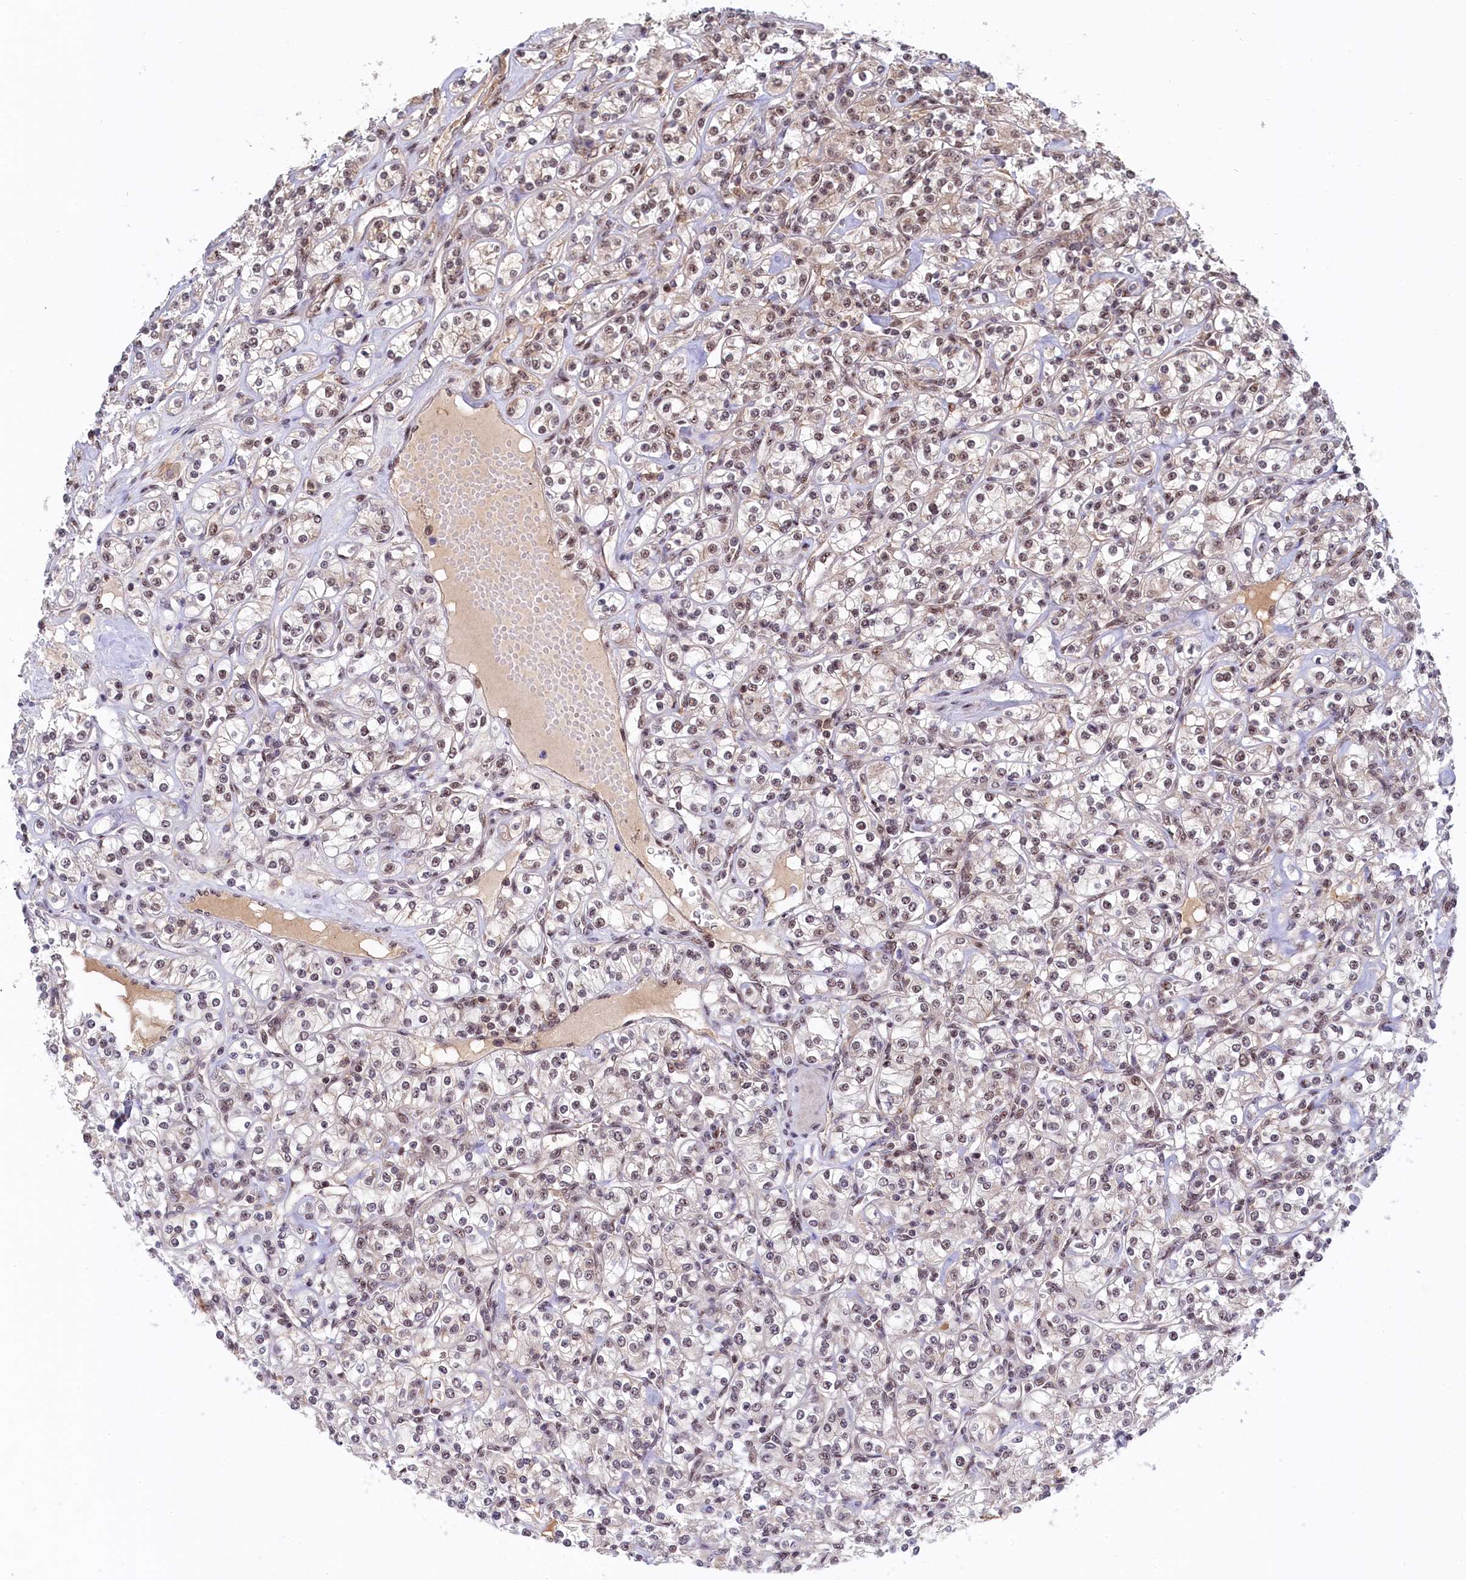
{"staining": {"intensity": "moderate", "quantity": ">75%", "location": "nuclear"}, "tissue": "renal cancer", "cell_type": "Tumor cells", "image_type": "cancer", "snomed": [{"axis": "morphology", "description": "Adenocarcinoma, NOS"}, {"axis": "topography", "description": "Kidney"}], "caption": "Immunohistochemistry (IHC) (DAB (3,3'-diaminobenzidine)) staining of renal cancer demonstrates moderate nuclear protein expression in approximately >75% of tumor cells. The staining was performed using DAB, with brown indicating positive protein expression. Nuclei are stained blue with hematoxylin.", "gene": "TAB1", "patient": {"sex": "male", "age": 77}}